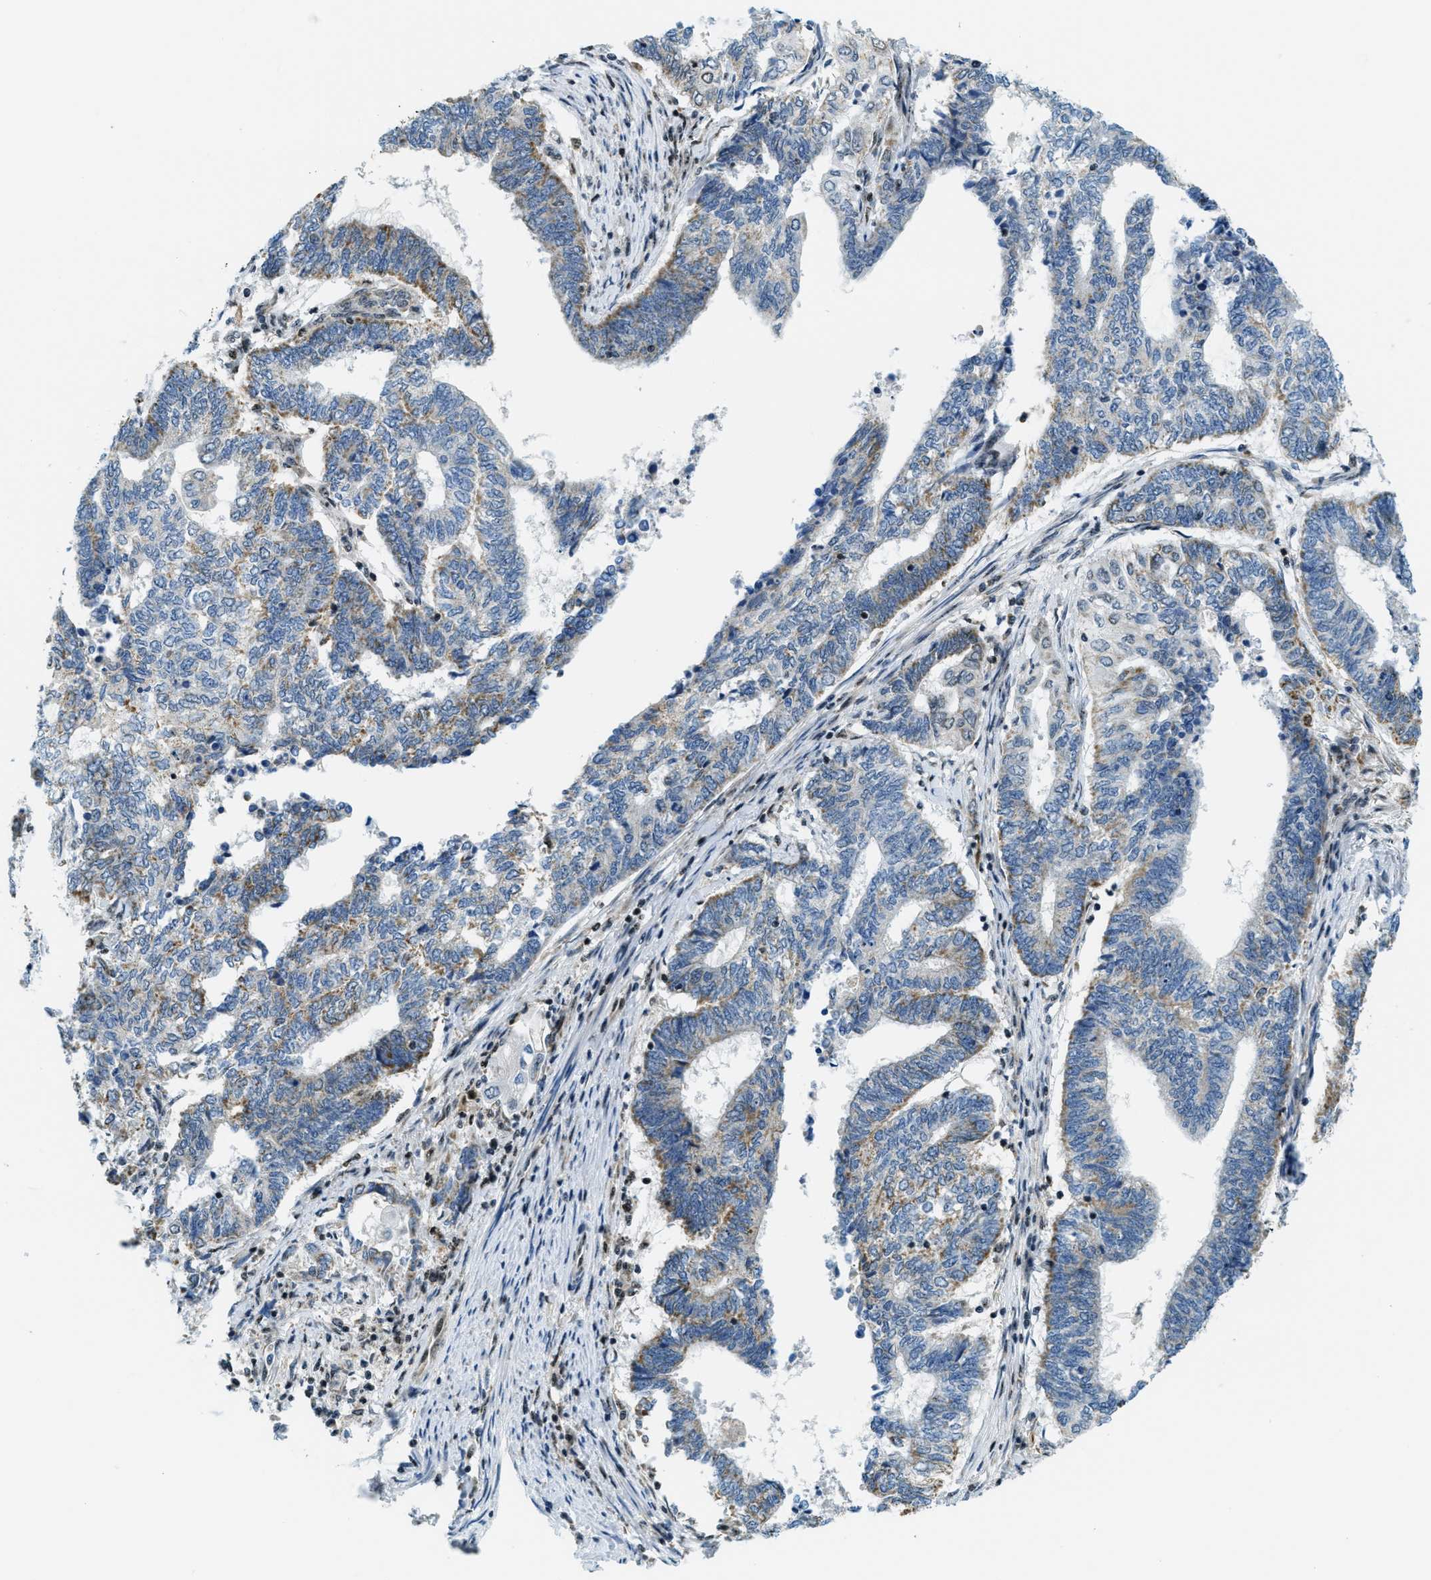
{"staining": {"intensity": "negative", "quantity": "none", "location": "none"}, "tissue": "endometrial cancer", "cell_type": "Tumor cells", "image_type": "cancer", "snomed": [{"axis": "morphology", "description": "Adenocarcinoma, NOS"}, {"axis": "topography", "description": "Uterus"}, {"axis": "topography", "description": "Endometrium"}], "caption": "Tumor cells are negative for protein expression in human endometrial adenocarcinoma.", "gene": "SP100", "patient": {"sex": "female", "age": 70}}